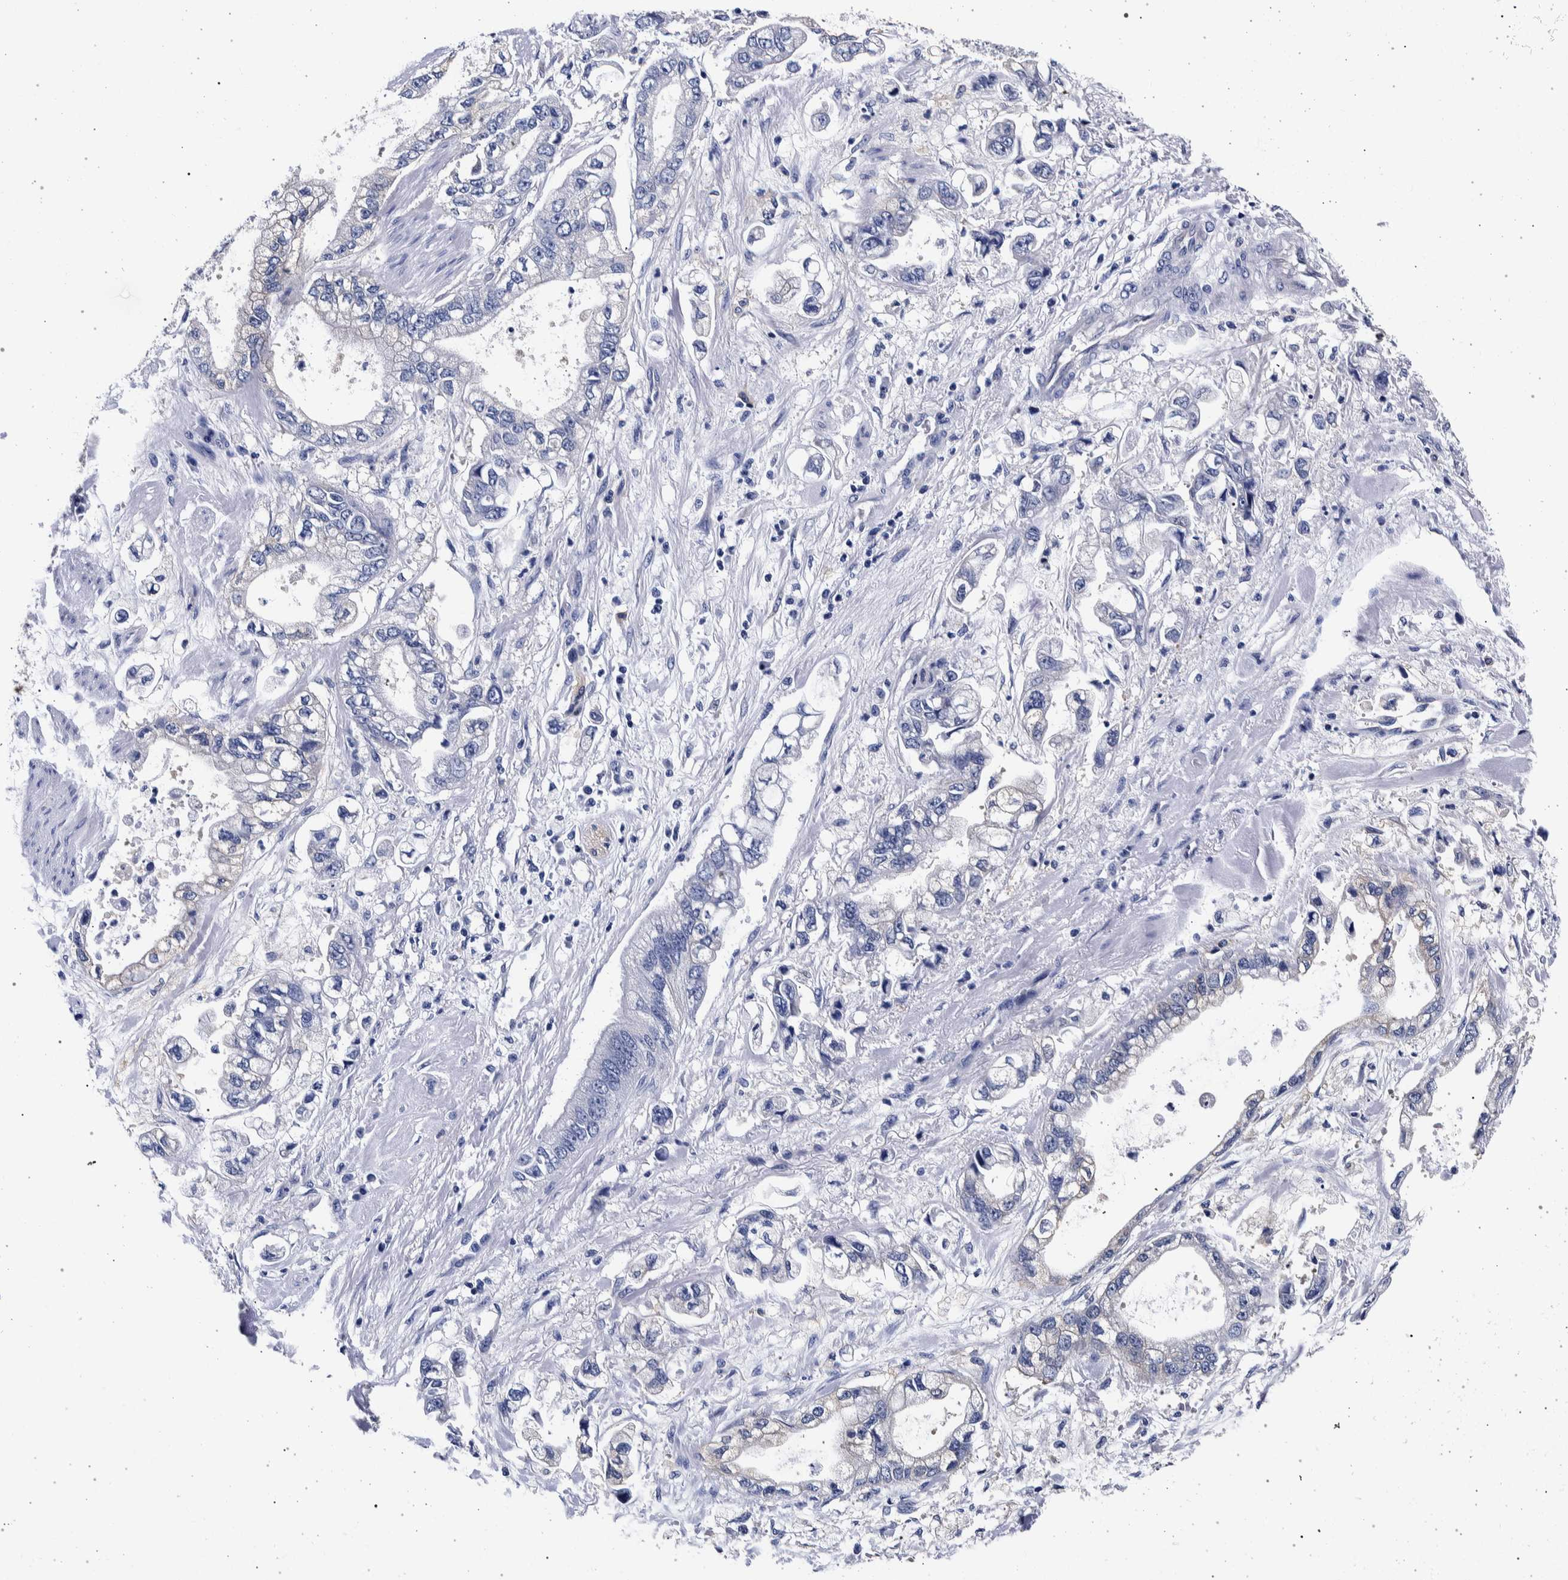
{"staining": {"intensity": "negative", "quantity": "none", "location": "none"}, "tissue": "stomach cancer", "cell_type": "Tumor cells", "image_type": "cancer", "snomed": [{"axis": "morphology", "description": "Normal tissue, NOS"}, {"axis": "morphology", "description": "Adenocarcinoma, NOS"}, {"axis": "topography", "description": "Stomach"}], "caption": "Human stomach cancer (adenocarcinoma) stained for a protein using immunohistochemistry (IHC) reveals no expression in tumor cells.", "gene": "NIBAN2", "patient": {"sex": "male", "age": 62}}